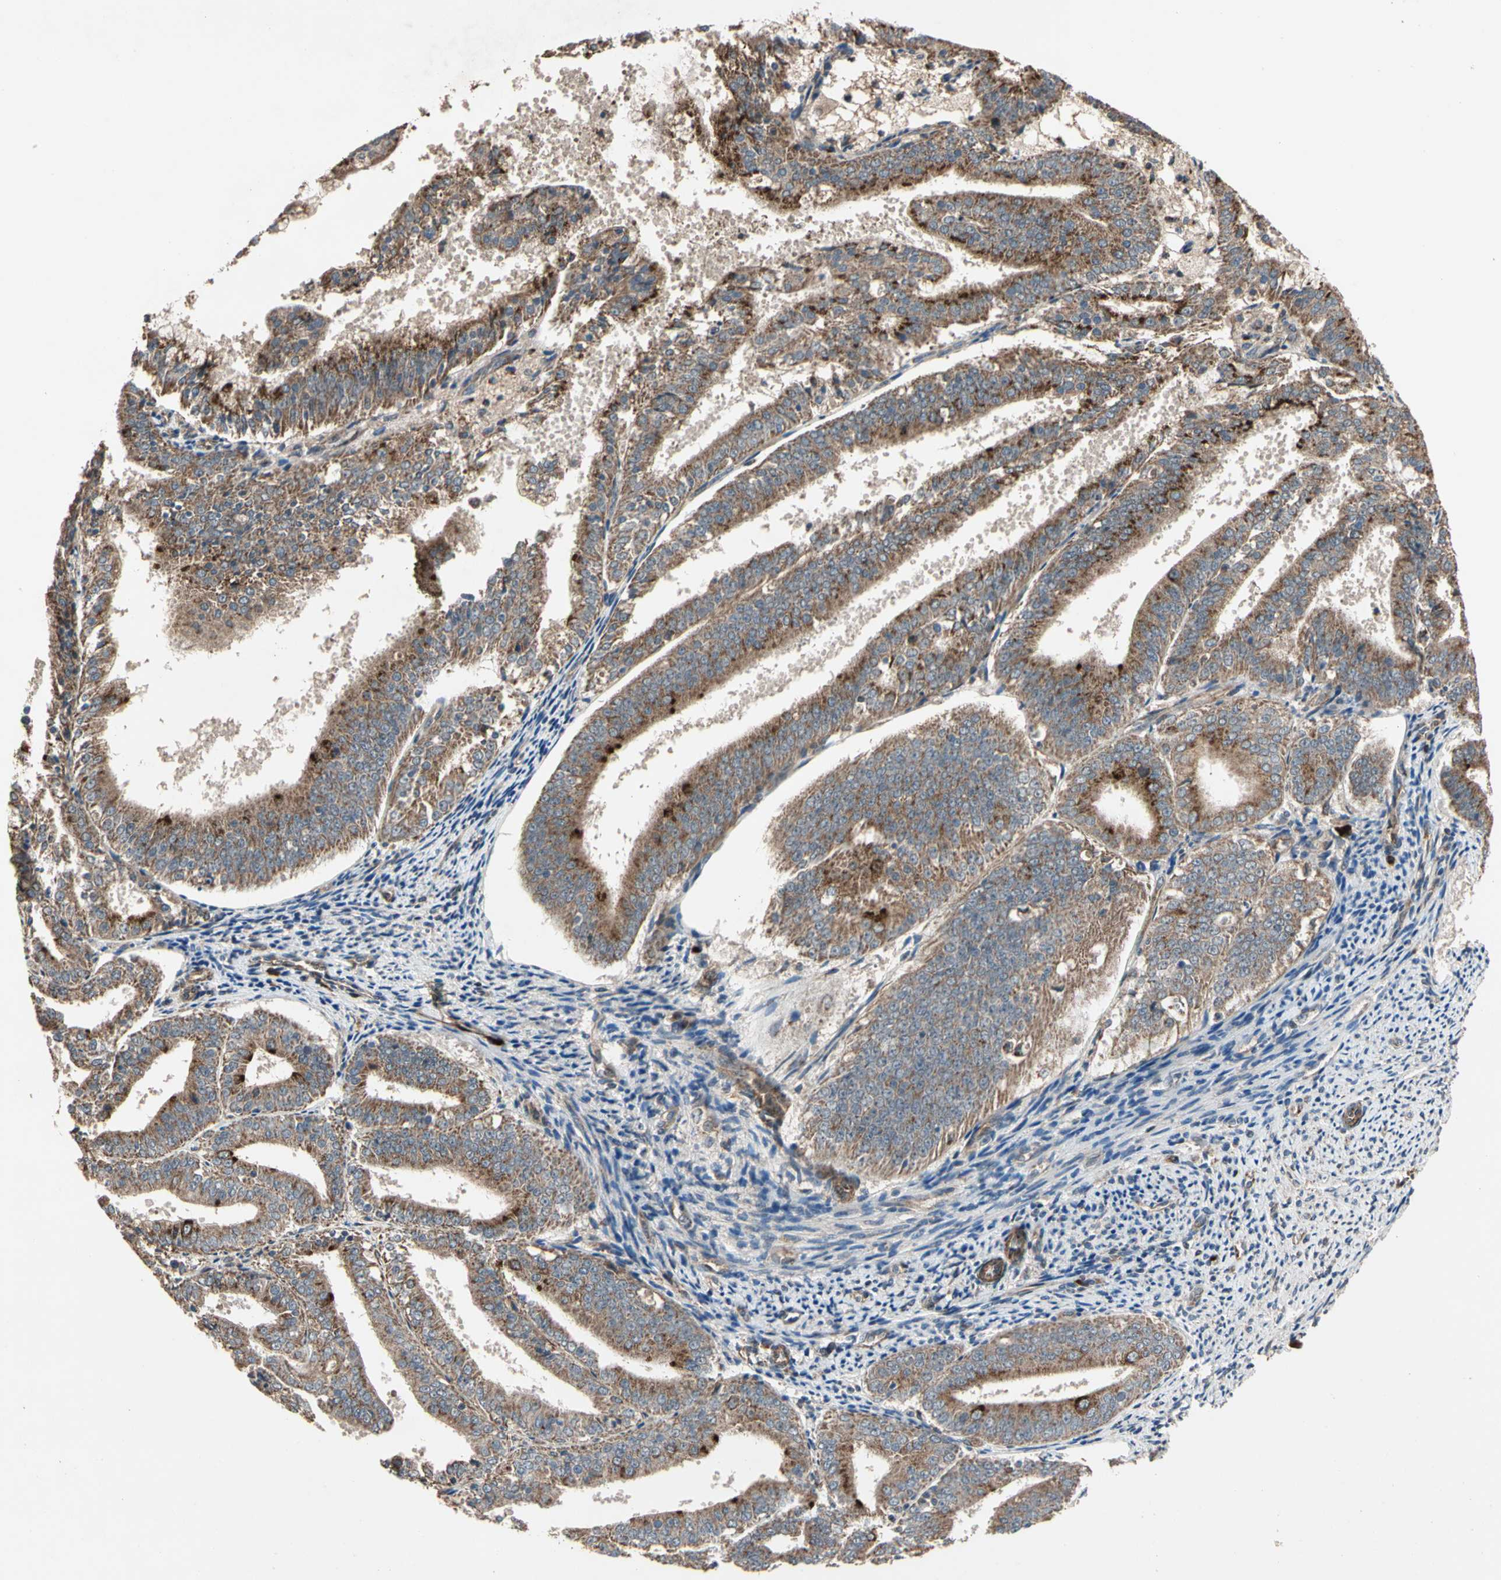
{"staining": {"intensity": "strong", "quantity": ">75%", "location": "cytoplasmic/membranous"}, "tissue": "endometrial cancer", "cell_type": "Tumor cells", "image_type": "cancer", "snomed": [{"axis": "morphology", "description": "Adenocarcinoma, NOS"}, {"axis": "topography", "description": "Endometrium"}], "caption": "The histopathology image exhibits a brown stain indicating the presence of a protein in the cytoplasmic/membranous of tumor cells in endometrial cancer (adenocarcinoma). Nuclei are stained in blue.", "gene": "GCK", "patient": {"sex": "female", "age": 63}}